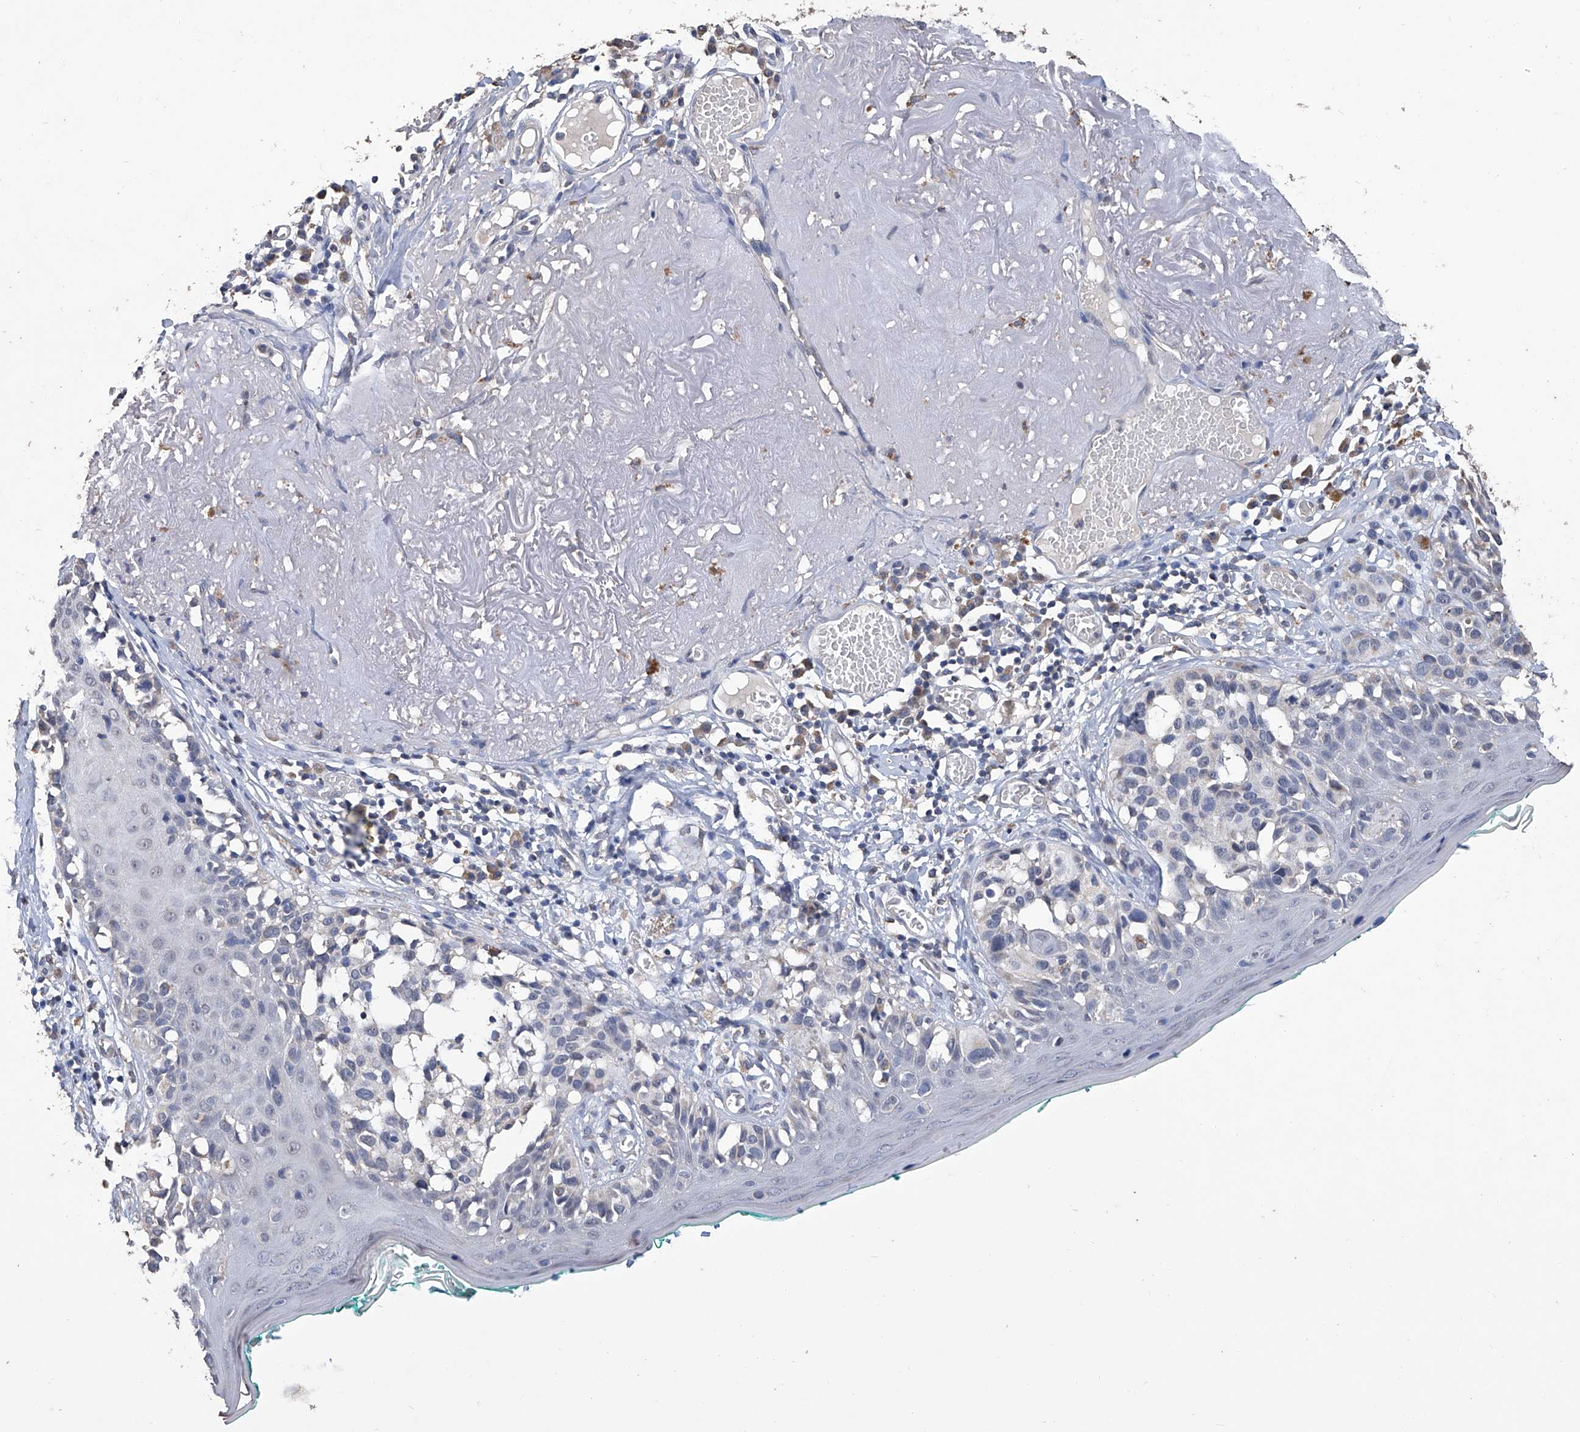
{"staining": {"intensity": "negative", "quantity": "none", "location": "none"}, "tissue": "melanoma", "cell_type": "Tumor cells", "image_type": "cancer", "snomed": [{"axis": "morphology", "description": "Malignant melanoma in situ"}, {"axis": "morphology", "description": "Malignant melanoma, NOS"}, {"axis": "topography", "description": "Skin"}], "caption": "An immunohistochemistry (IHC) histopathology image of melanoma is shown. There is no staining in tumor cells of melanoma.", "gene": "GPT", "patient": {"sex": "female", "age": 88}}